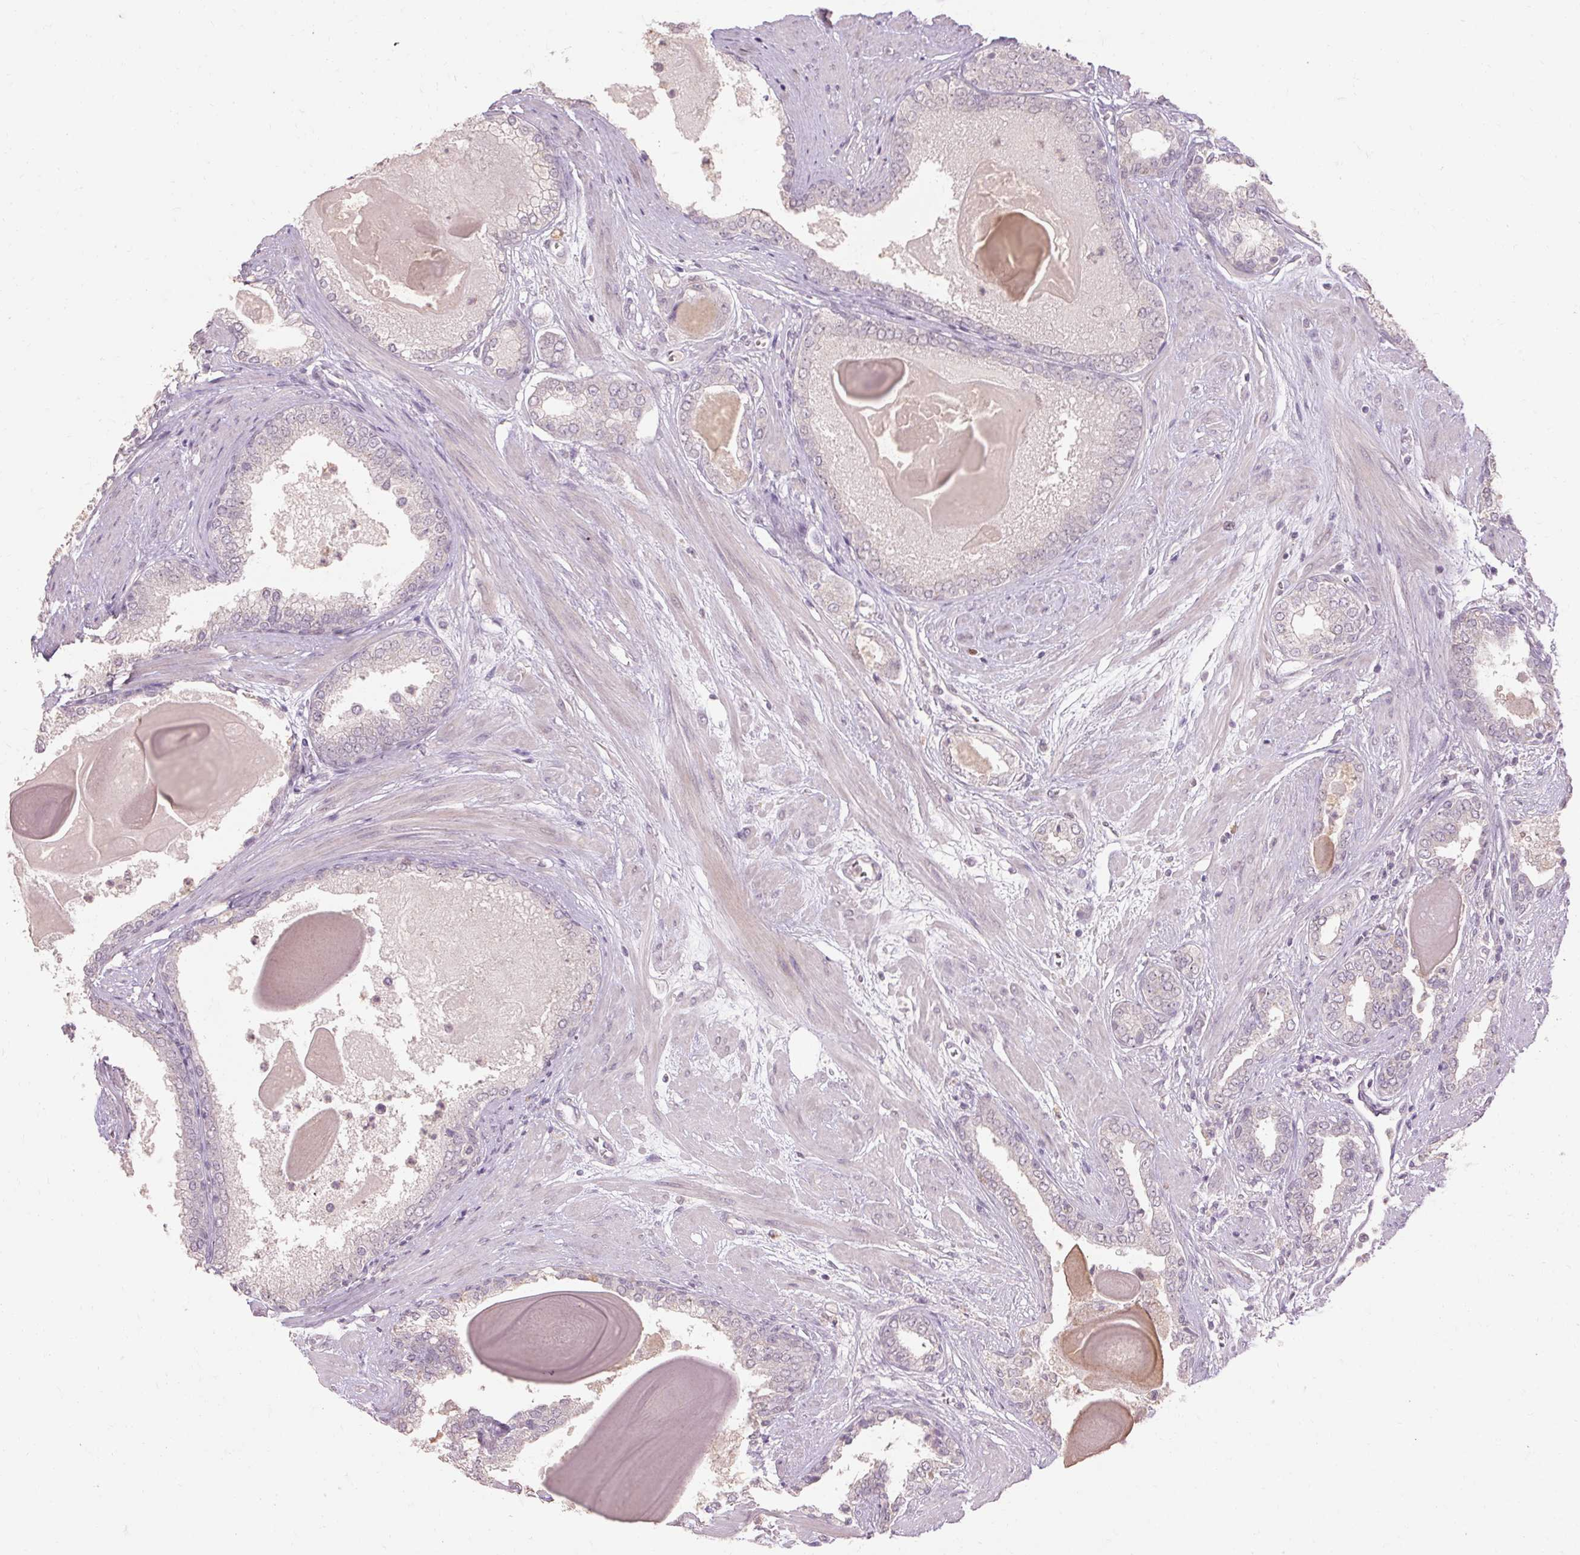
{"staining": {"intensity": "negative", "quantity": "none", "location": "none"}, "tissue": "prostate cancer", "cell_type": "Tumor cells", "image_type": "cancer", "snomed": [{"axis": "morphology", "description": "Adenocarcinoma, Low grade"}, {"axis": "topography", "description": "Prostate"}], "caption": "An immunohistochemistry histopathology image of adenocarcinoma (low-grade) (prostate) is shown. There is no staining in tumor cells of adenocarcinoma (low-grade) (prostate).", "gene": "SKP2", "patient": {"sex": "male", "age": 64}}